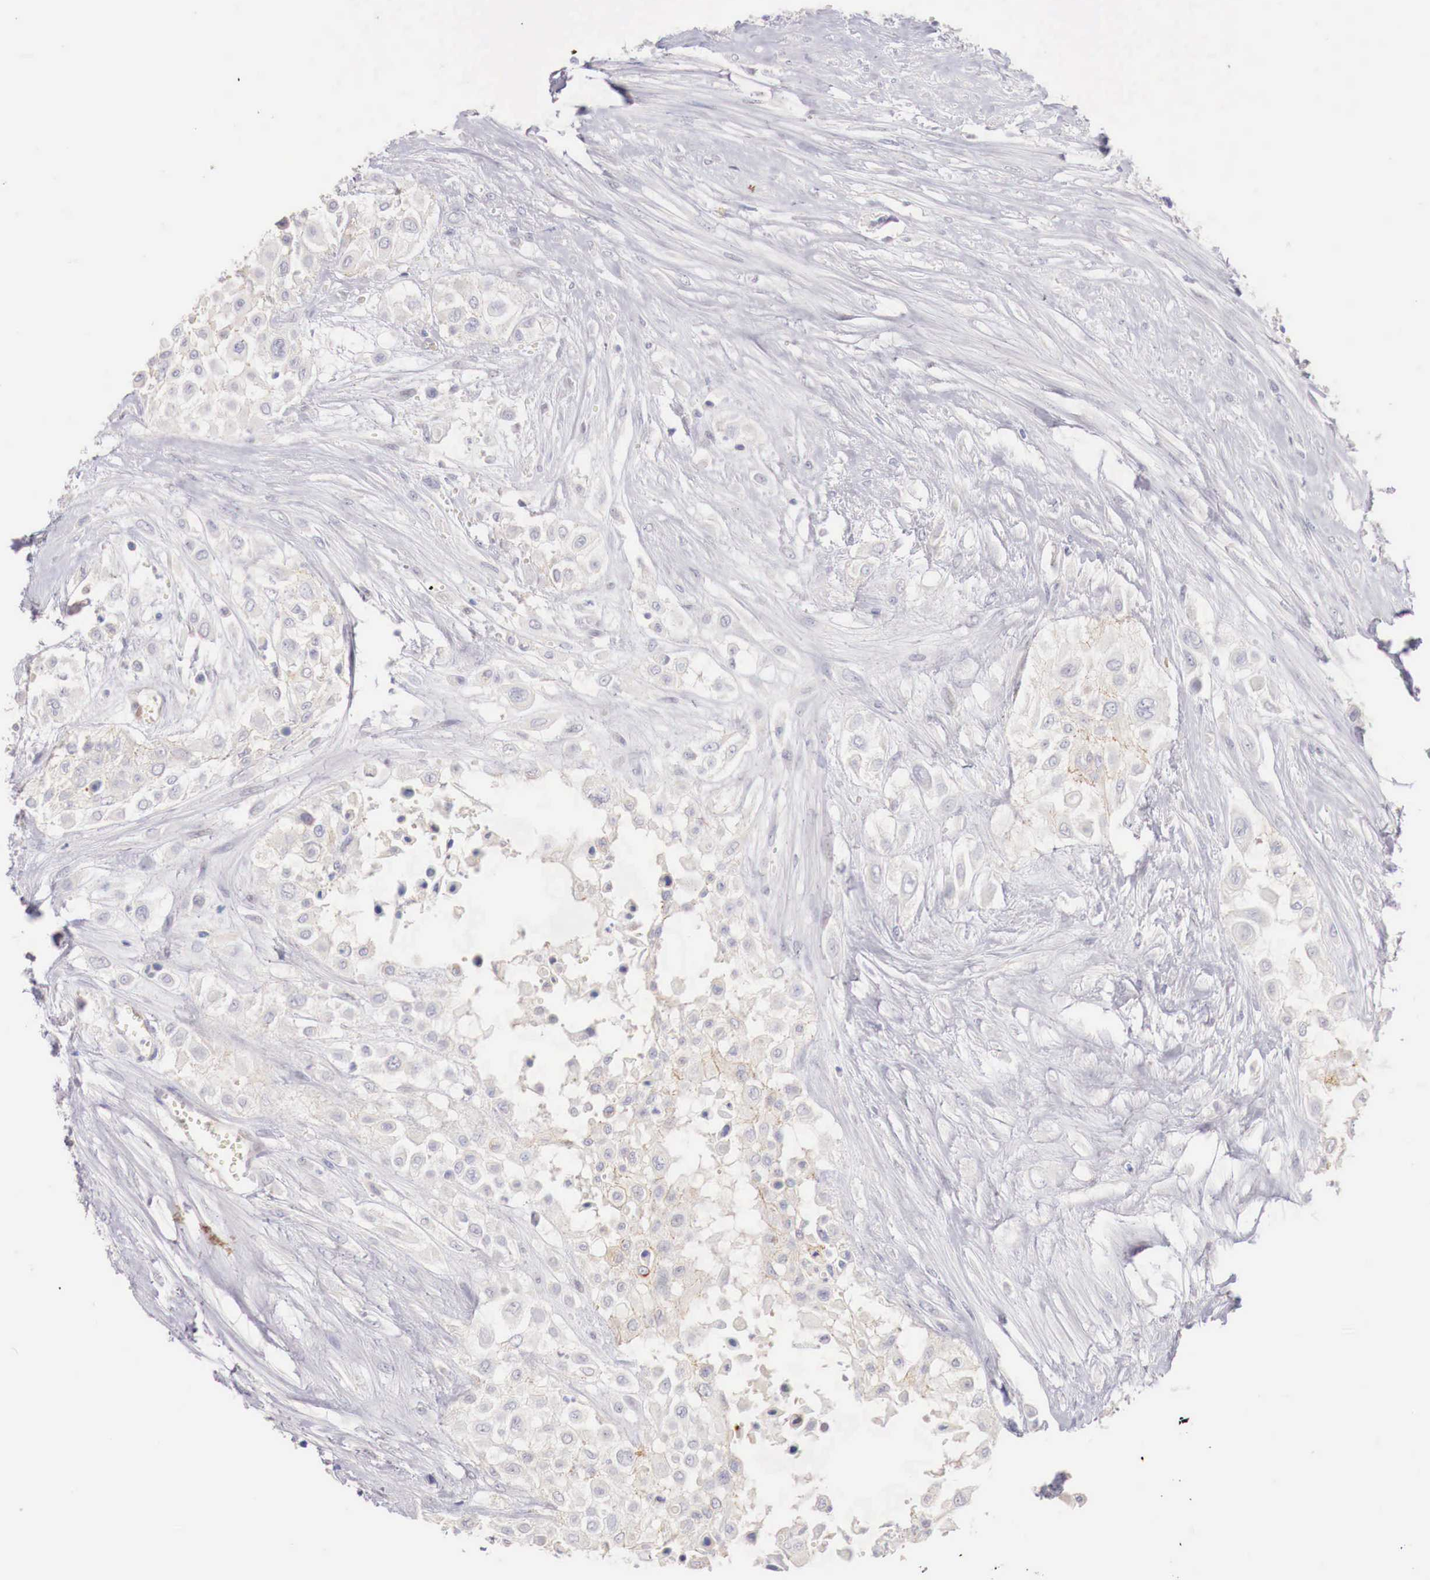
{"staining": {"intensity": "weak", "quantity": "<25%", "location": "cytoplasmic/membranous"}, "tissue": "urothelial cancer", "cell_type": "Tumor cells", "image_type": "cancer", "snomed": [{"axis": "morphology", "description": "Urothelial carcinoma, High grade"}, {"axis": "topography", "description": "Urinary bladder"}], "caption": "A high-resolution micrograph shows immunohistochemistry staining of urothelial carcinoma (high-grade), which displays no significant positivity in tumor cells.", "gene": "ITIH6", "patient": {"sex": "male", "age": 57}}